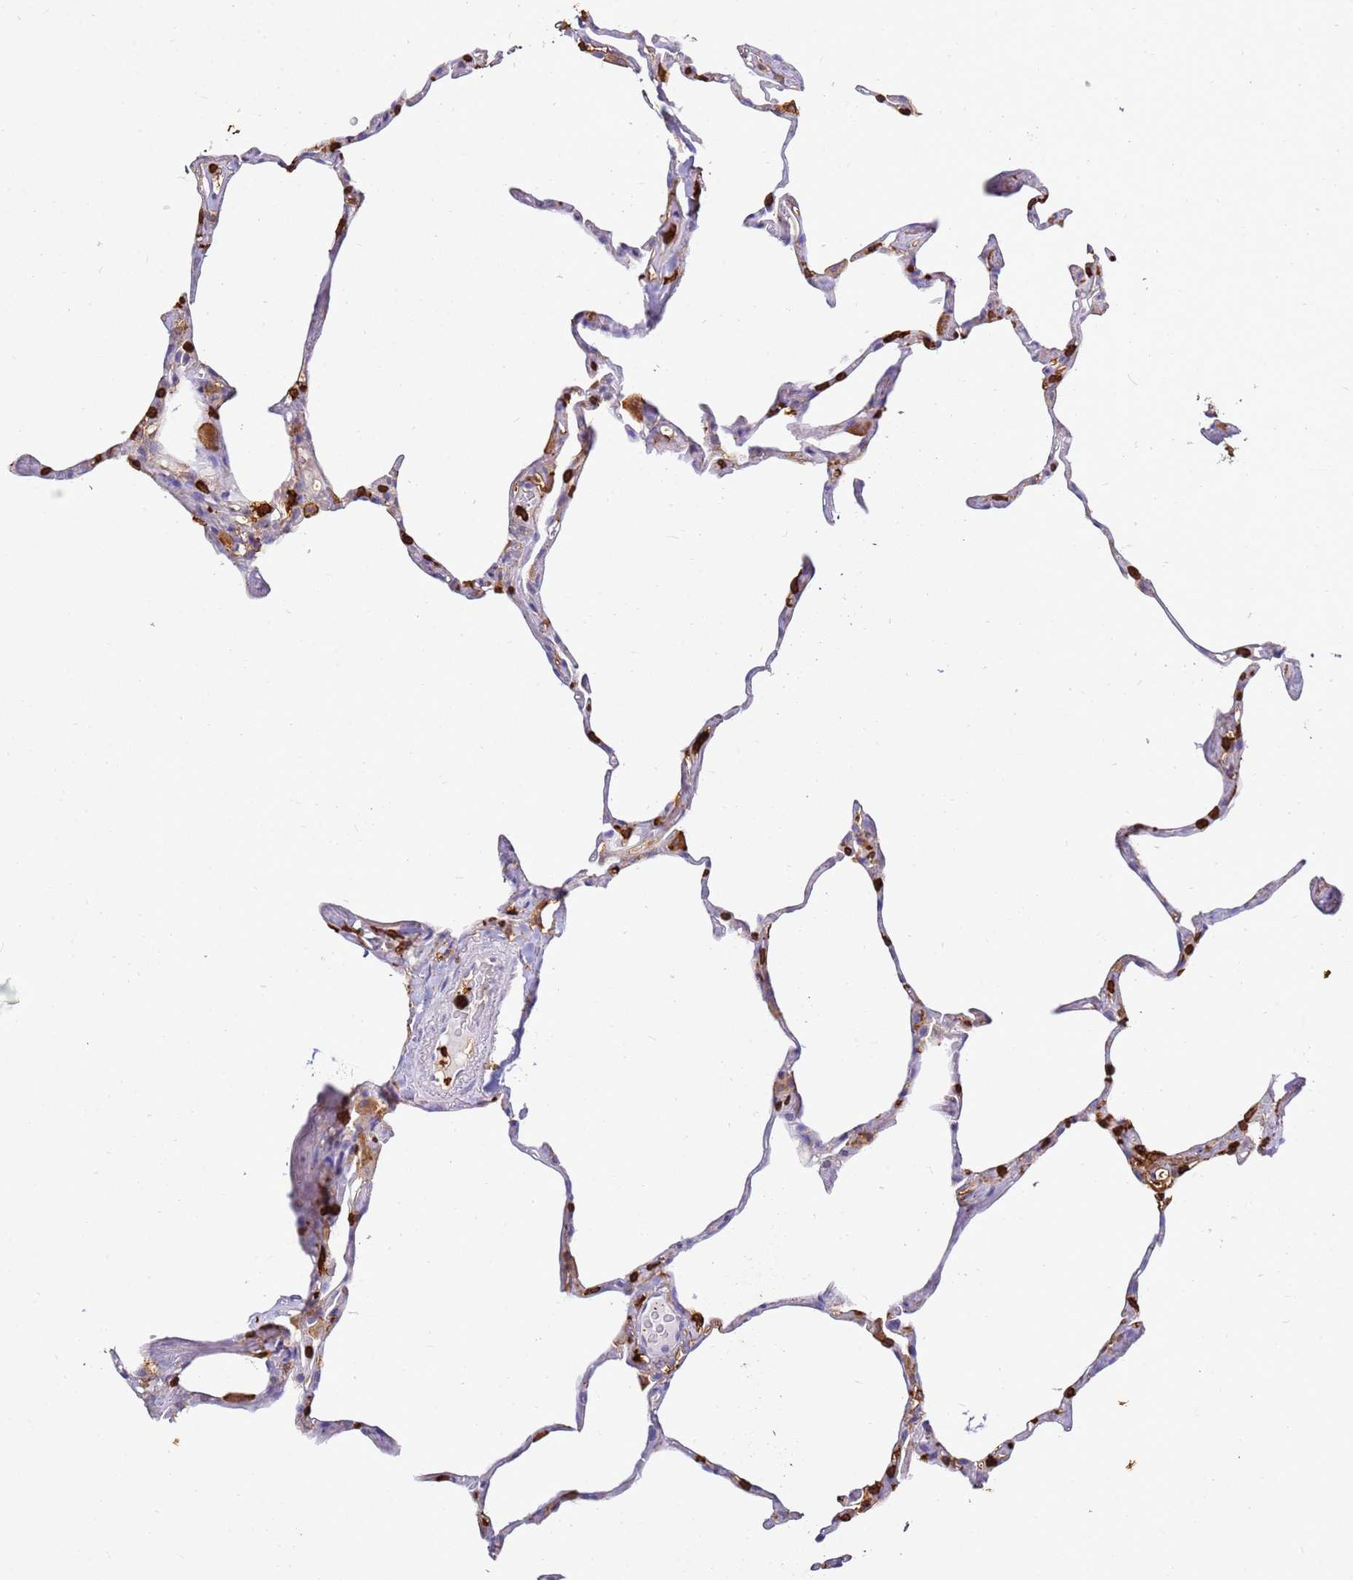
{"staining": {"intensity": "negative", "quantity": "none", "location": "none"}, "tissue": "lung", "cell_type": "Alveolar cells", "image_type": "normal", "snomed": [{"axis": "morphology", "description": "Normal tissue, NOS"}, {"axis": "topography", "description": "Lung"}], "caption": "High magnification brightfield microscopy of normal lung stained with DAB (3,3'-diaminobenzidine) (brown) and counterstained with hematoxylin (blue): alveolar cells show no significant positivity. (Brightfield microscopy of DAB (3,3'-diaminobenzidine) IHC at high magnification).", "gene": "CORO1A", "patient": {"sex": "male", "age": 65}}